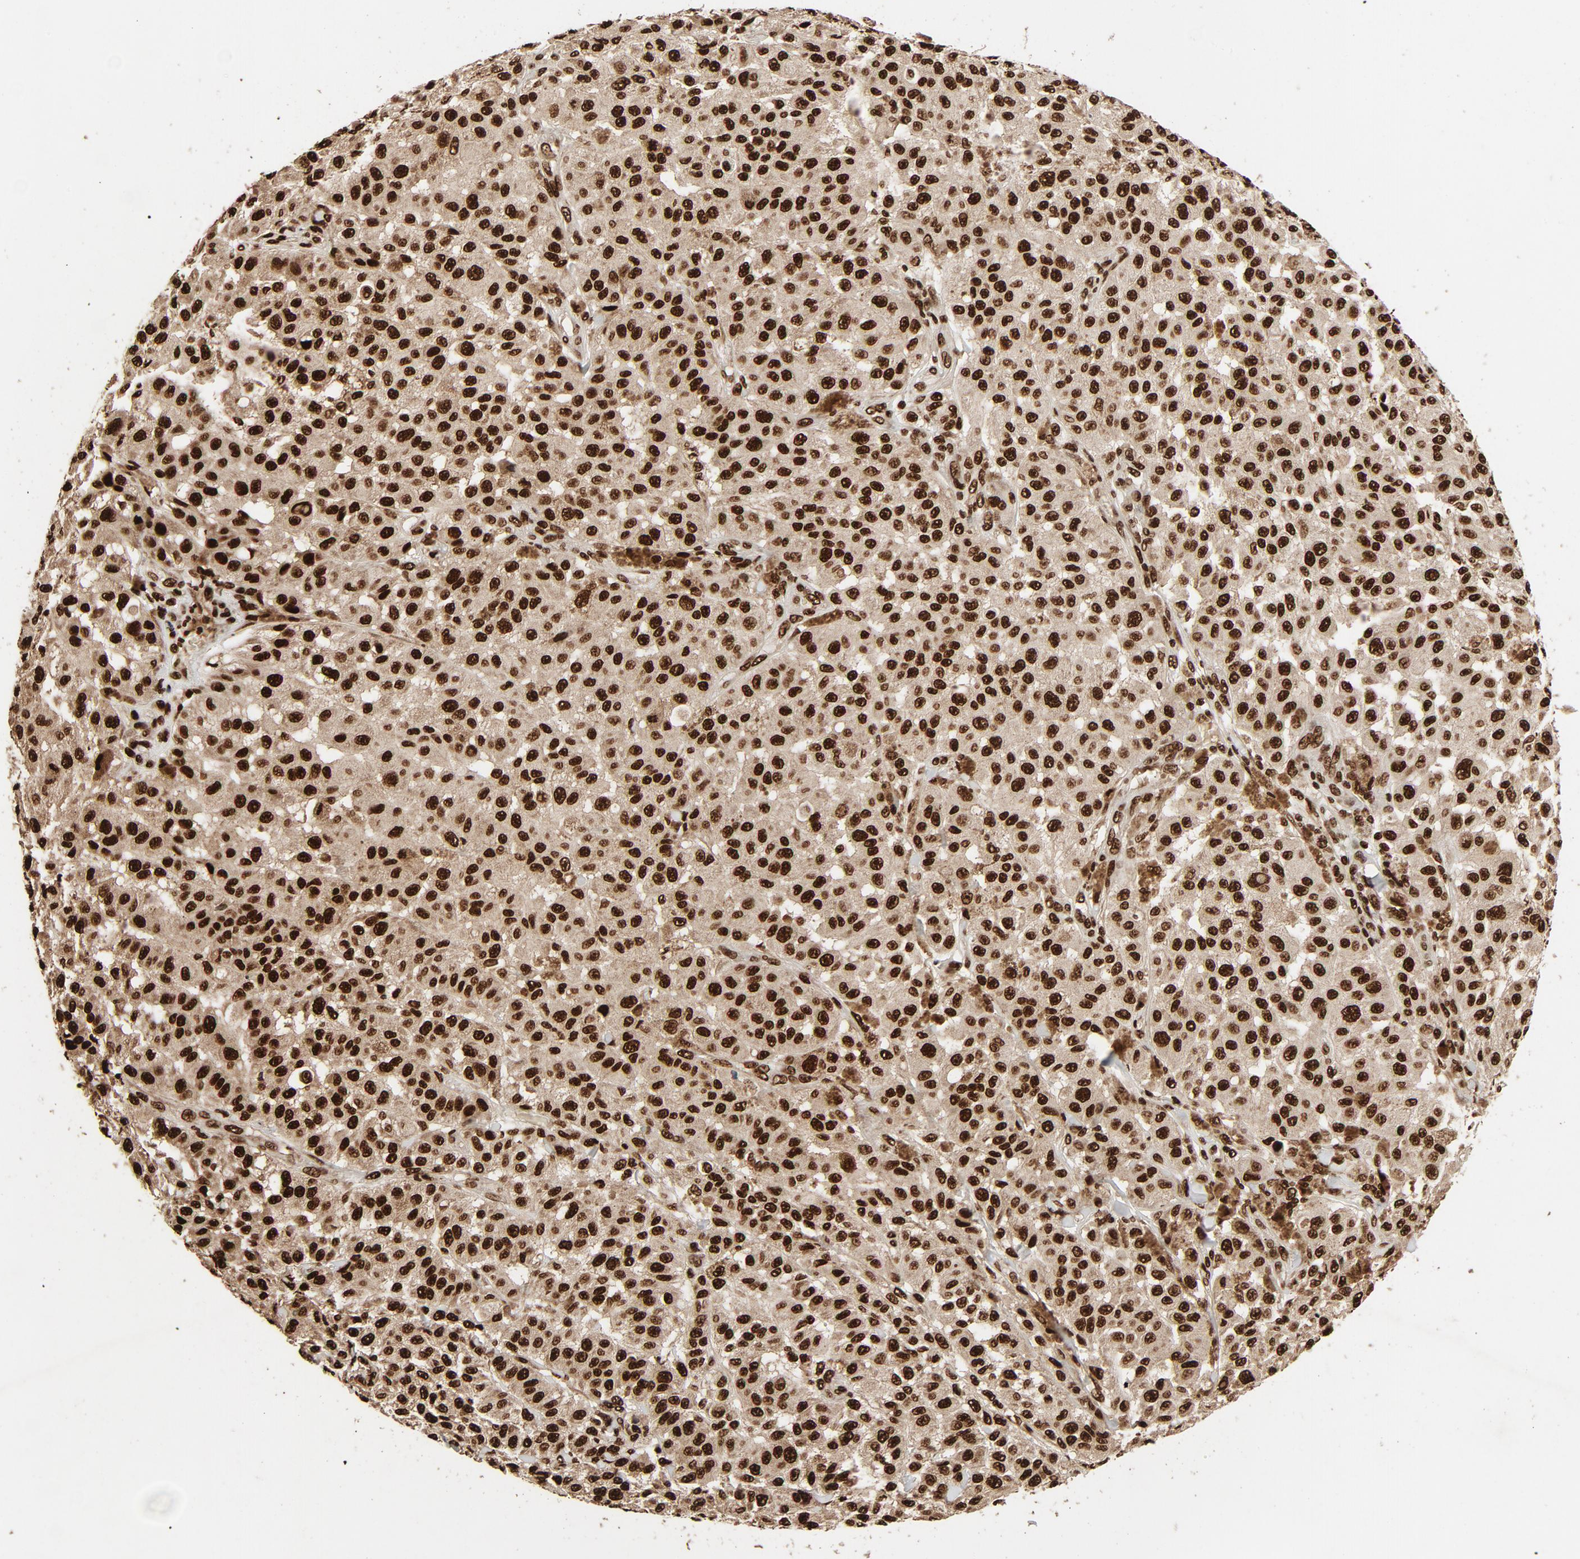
{"staining": {"intensity": "strong", "quantity": ">75%", "location": "nuclear"}, "tissue": "melanoma", "cell_type": "Tumor cells", "image_type": "cancer", "snomed": [{"axis": "morphology", "description": "Malignant melanoma, NOS"}, {"axis": "topography", "description": "Skin"}], "caption": "IHC image of neoplastic tissue: melanoma stained using immunohistochemistry displays high levels of strong protein expression localized specifically in the nuclear of tumor cells, appearing as a nuclear brown color.", "gene": "TP53BP1", "patient": {"sex": "female", "age": 64}}